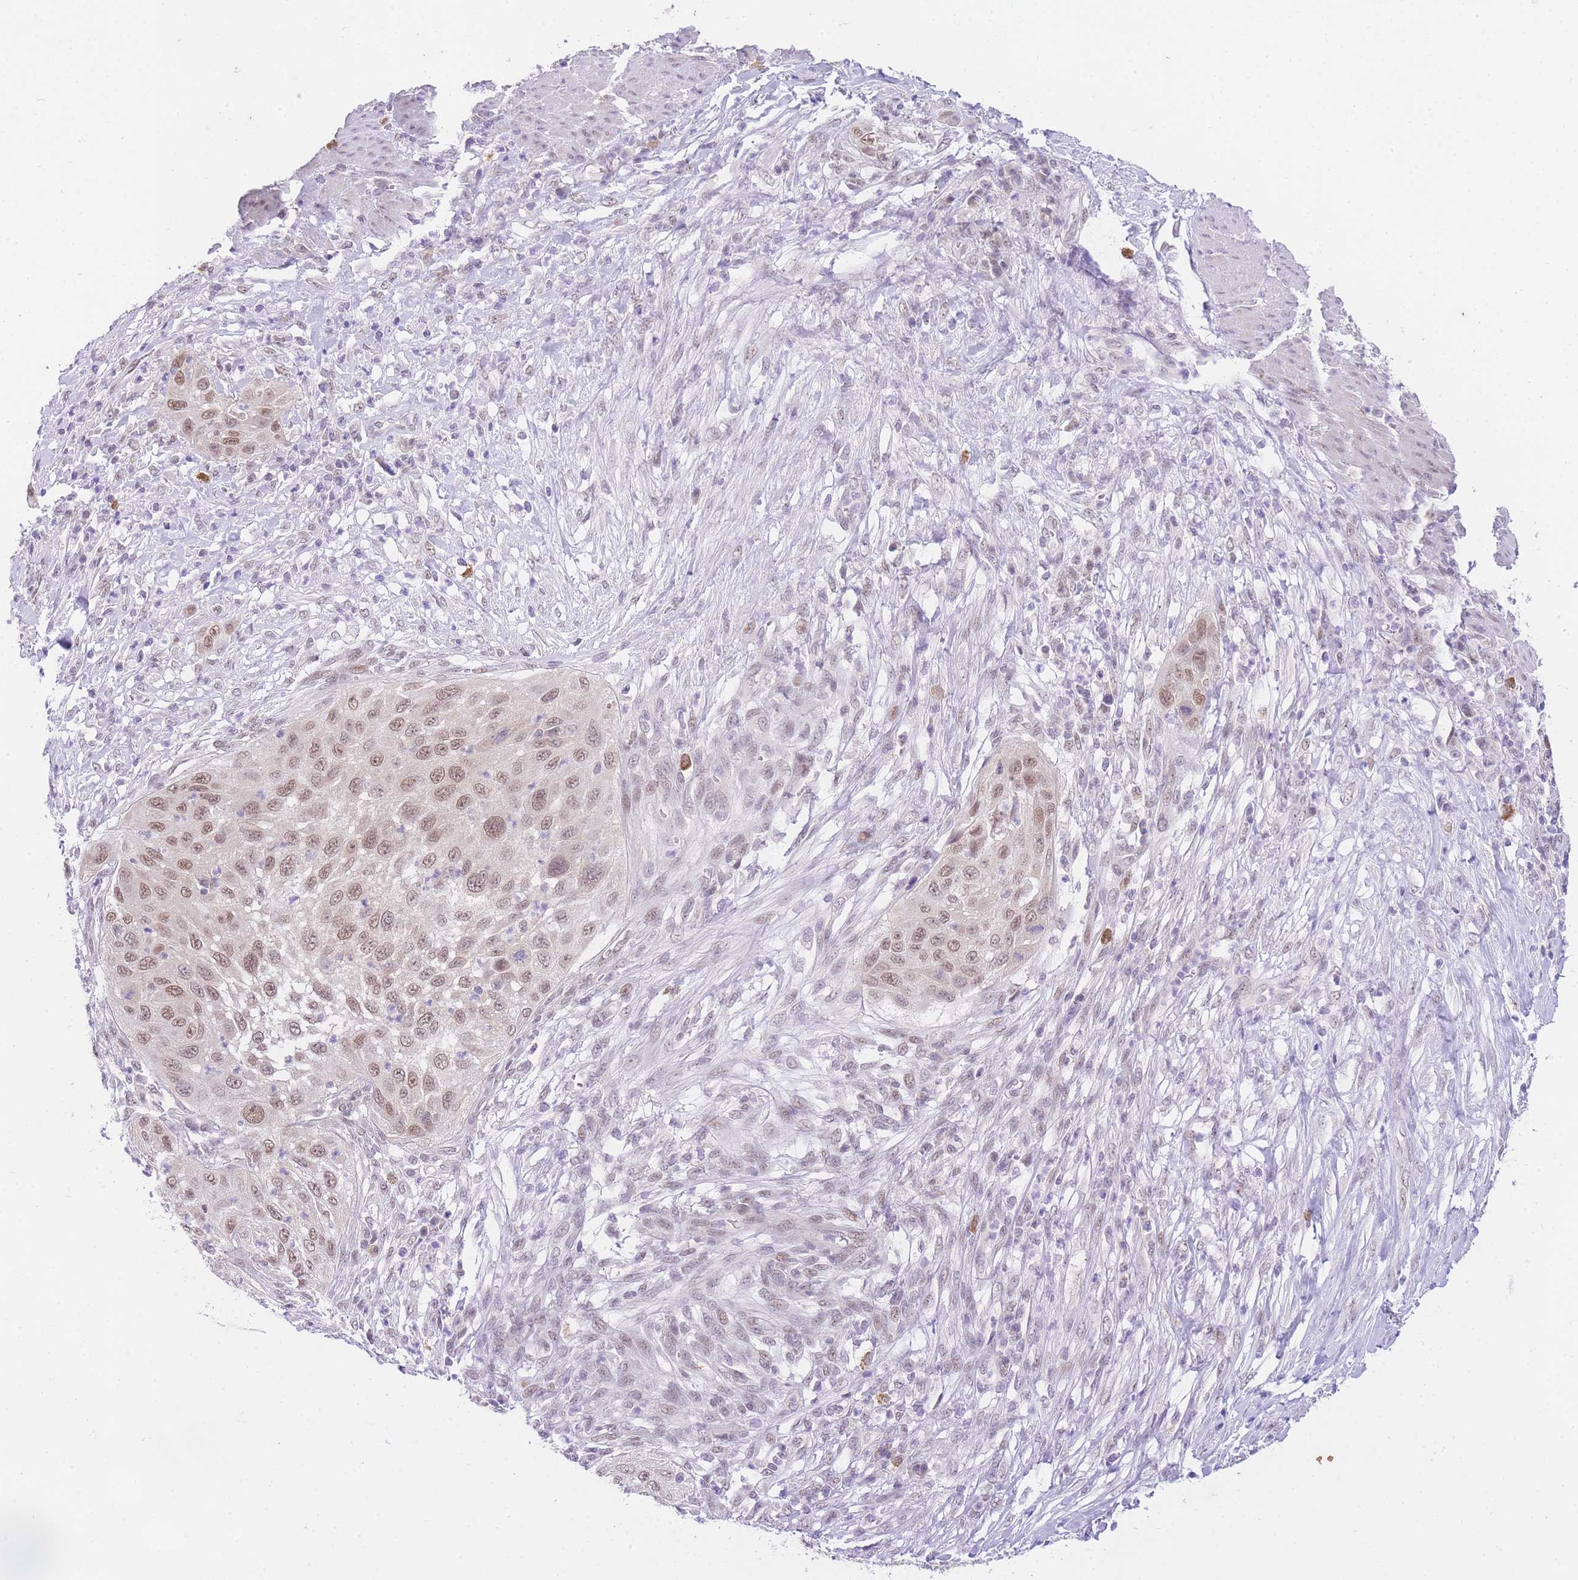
{"staining": {"intensity": "moderate", "quantity": ">75%", "location": "nuclear"}, "tissue": "cervical cancer", "cell_type": "Tumor cells", "image_type": "cancer", "snomed": [{"axis": "morphology", "description": "Squamous cell carcinoma, NOS"}, {"axis": "topography", "description": "Cervix"}], "caption": "Protein expression analysis of human squamous cell carcinoma (cervical) reveals moderate nuclear positivity in approximately >75% of tumor cells. Nuclei are stained in blue.", "gene": "UBXN7", "patient": {"sex": "female", "age": 42}}